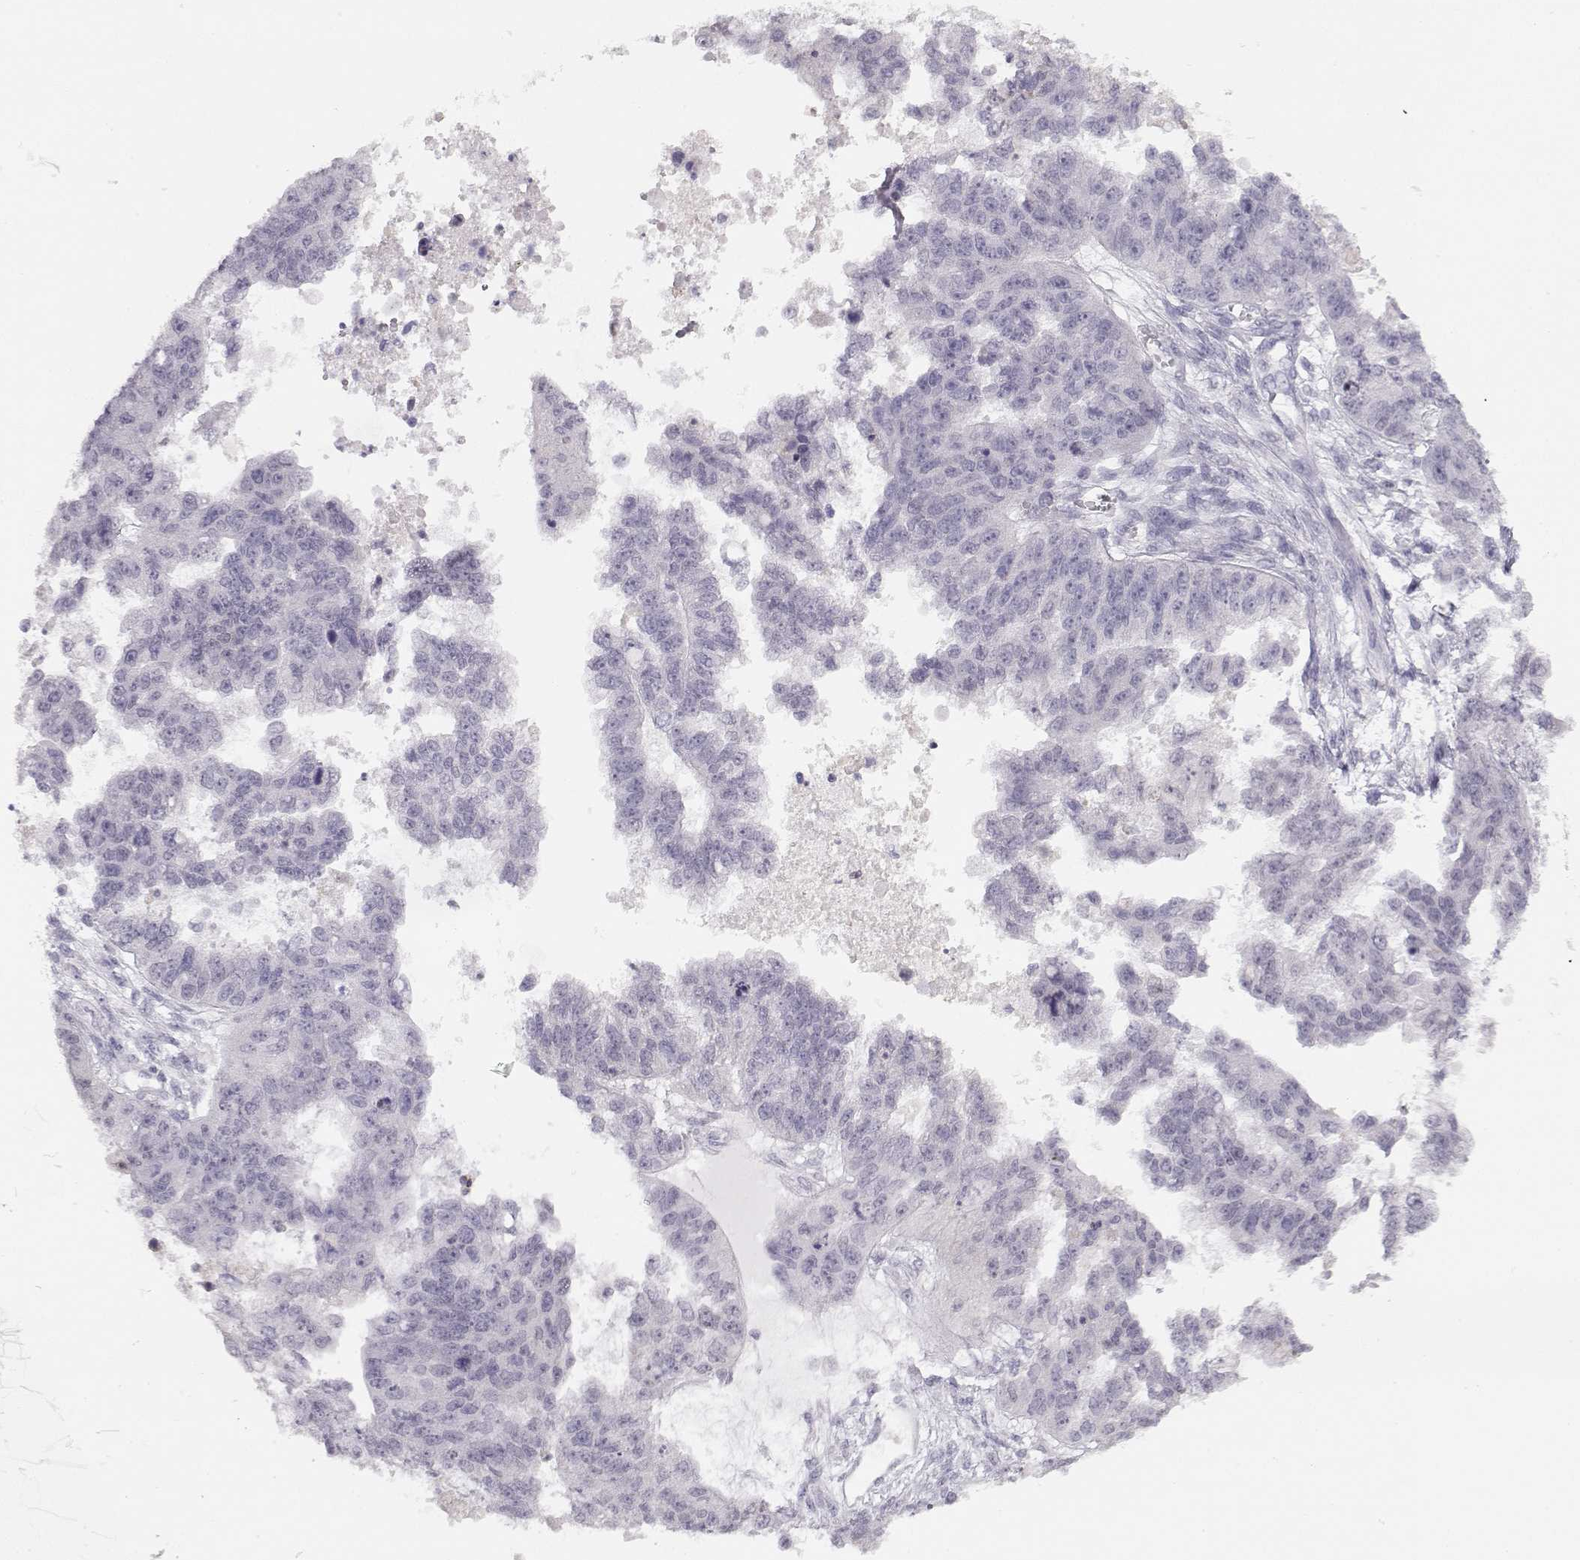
{"staining": {"intensity": "negative", "quantity": "none", "location": "none"}, "tissue": "ovarian cancer", "cell_type": "Tumor cells", "image_type": "cancer", "snomed": [{"axis": "morphology", "description": "Cystadenocarcinoma, serous, NOS"}, {"axis": "topography", "description": "Ovary"}], "caption": "The immunohistochemistry (IHC) image has no significant staining in tumor cells of ovarian cancer tissue.", "gene": "IMPG1", "patient": {"sex": "female", "age": 58}}